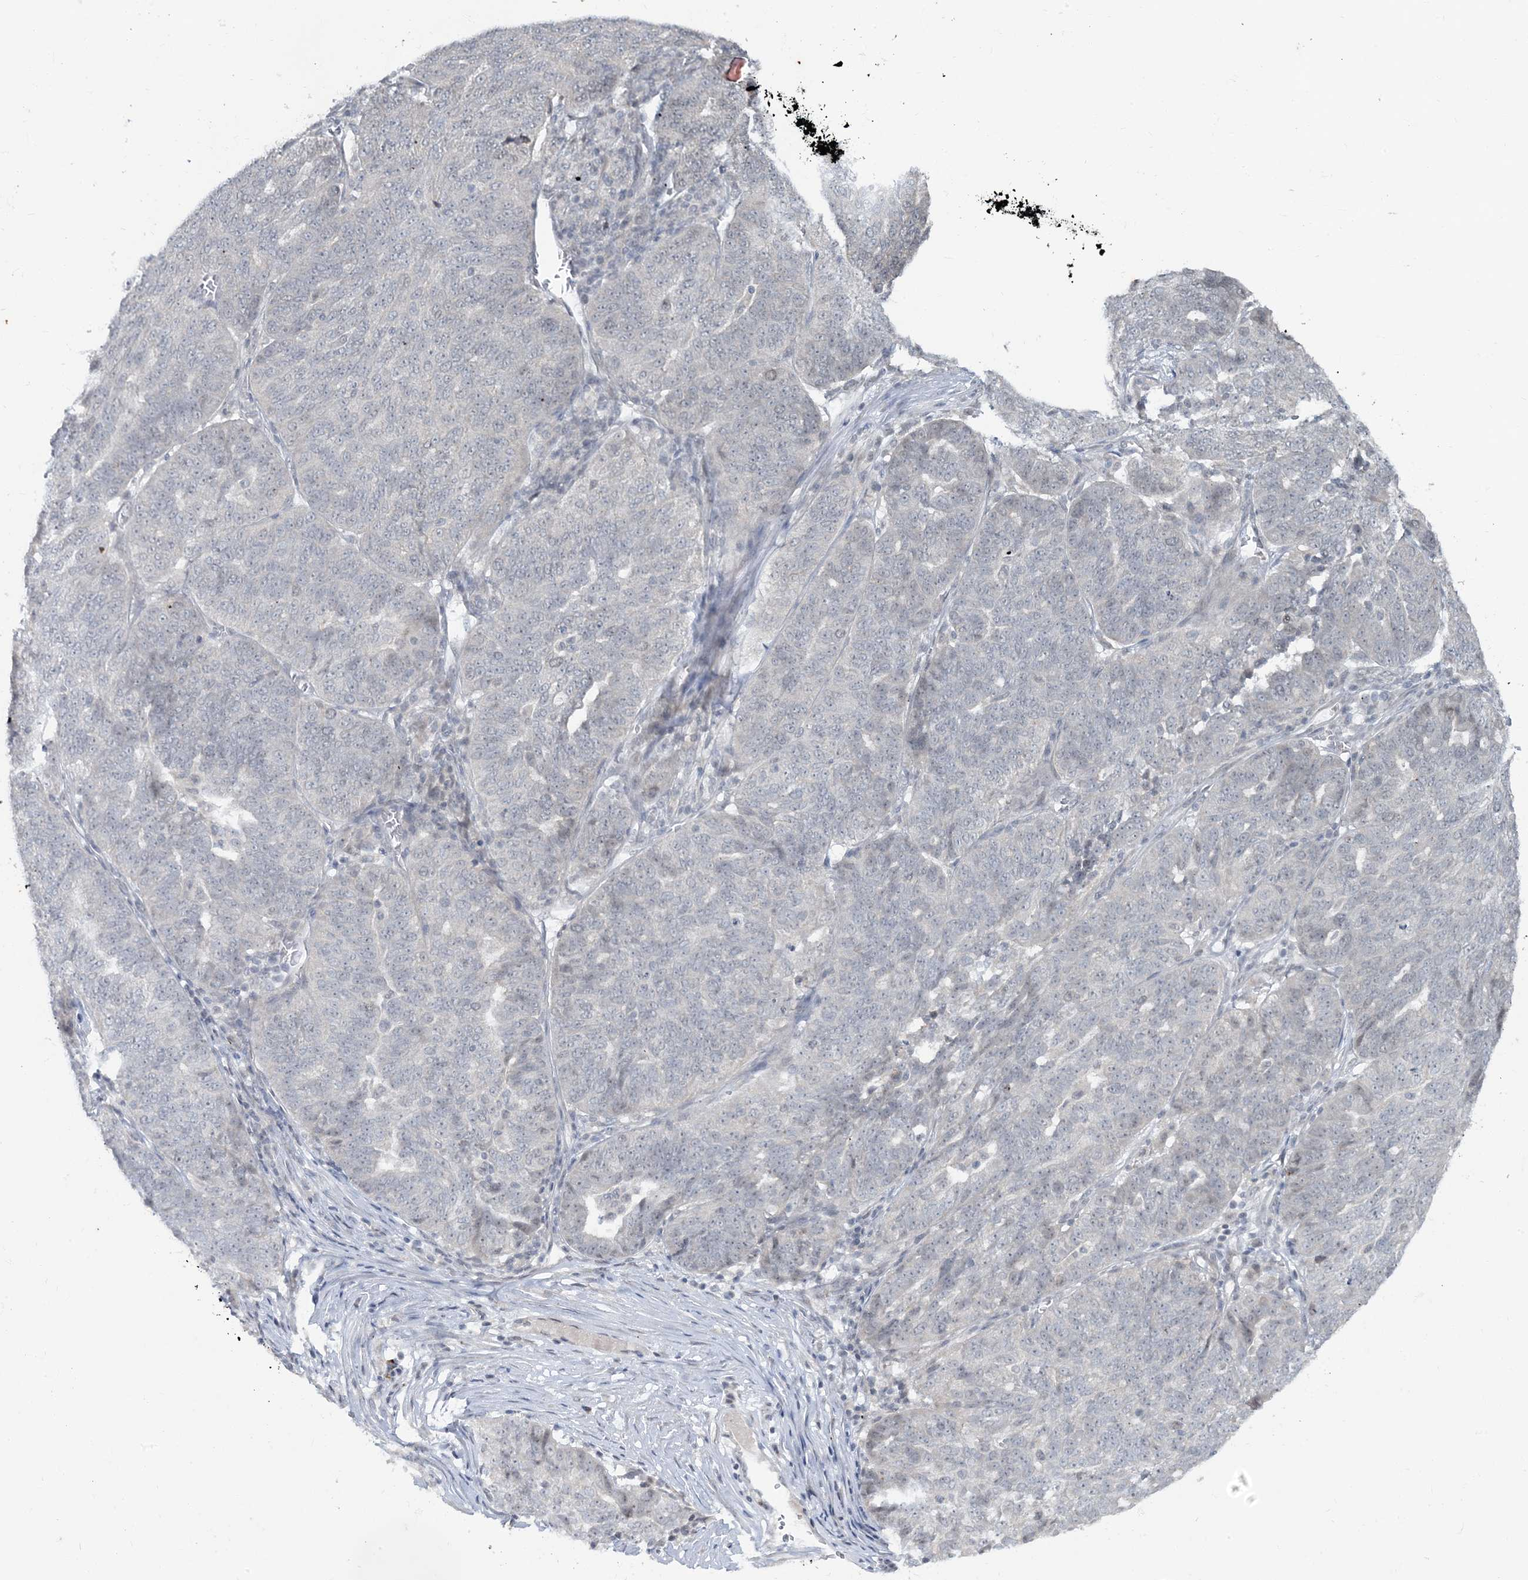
{"staining": {"intensity": "negative", "quantity": "none", "location": "none"}, "tissue": "ovarian cancer", "cell_type": "Tumor cells", "image_type": "cancer", "snomed": [{"axis": "morphology", "description": "Cystadenocarcinoma, serous, NOS"}, {"axis": "topography", "description": "Ovary"}], "caption": "Tumor cells are negative for protein expression in human ovarian cancer.", "gene": "LEXM", "patient": {"sex": "female", "age": 59}}